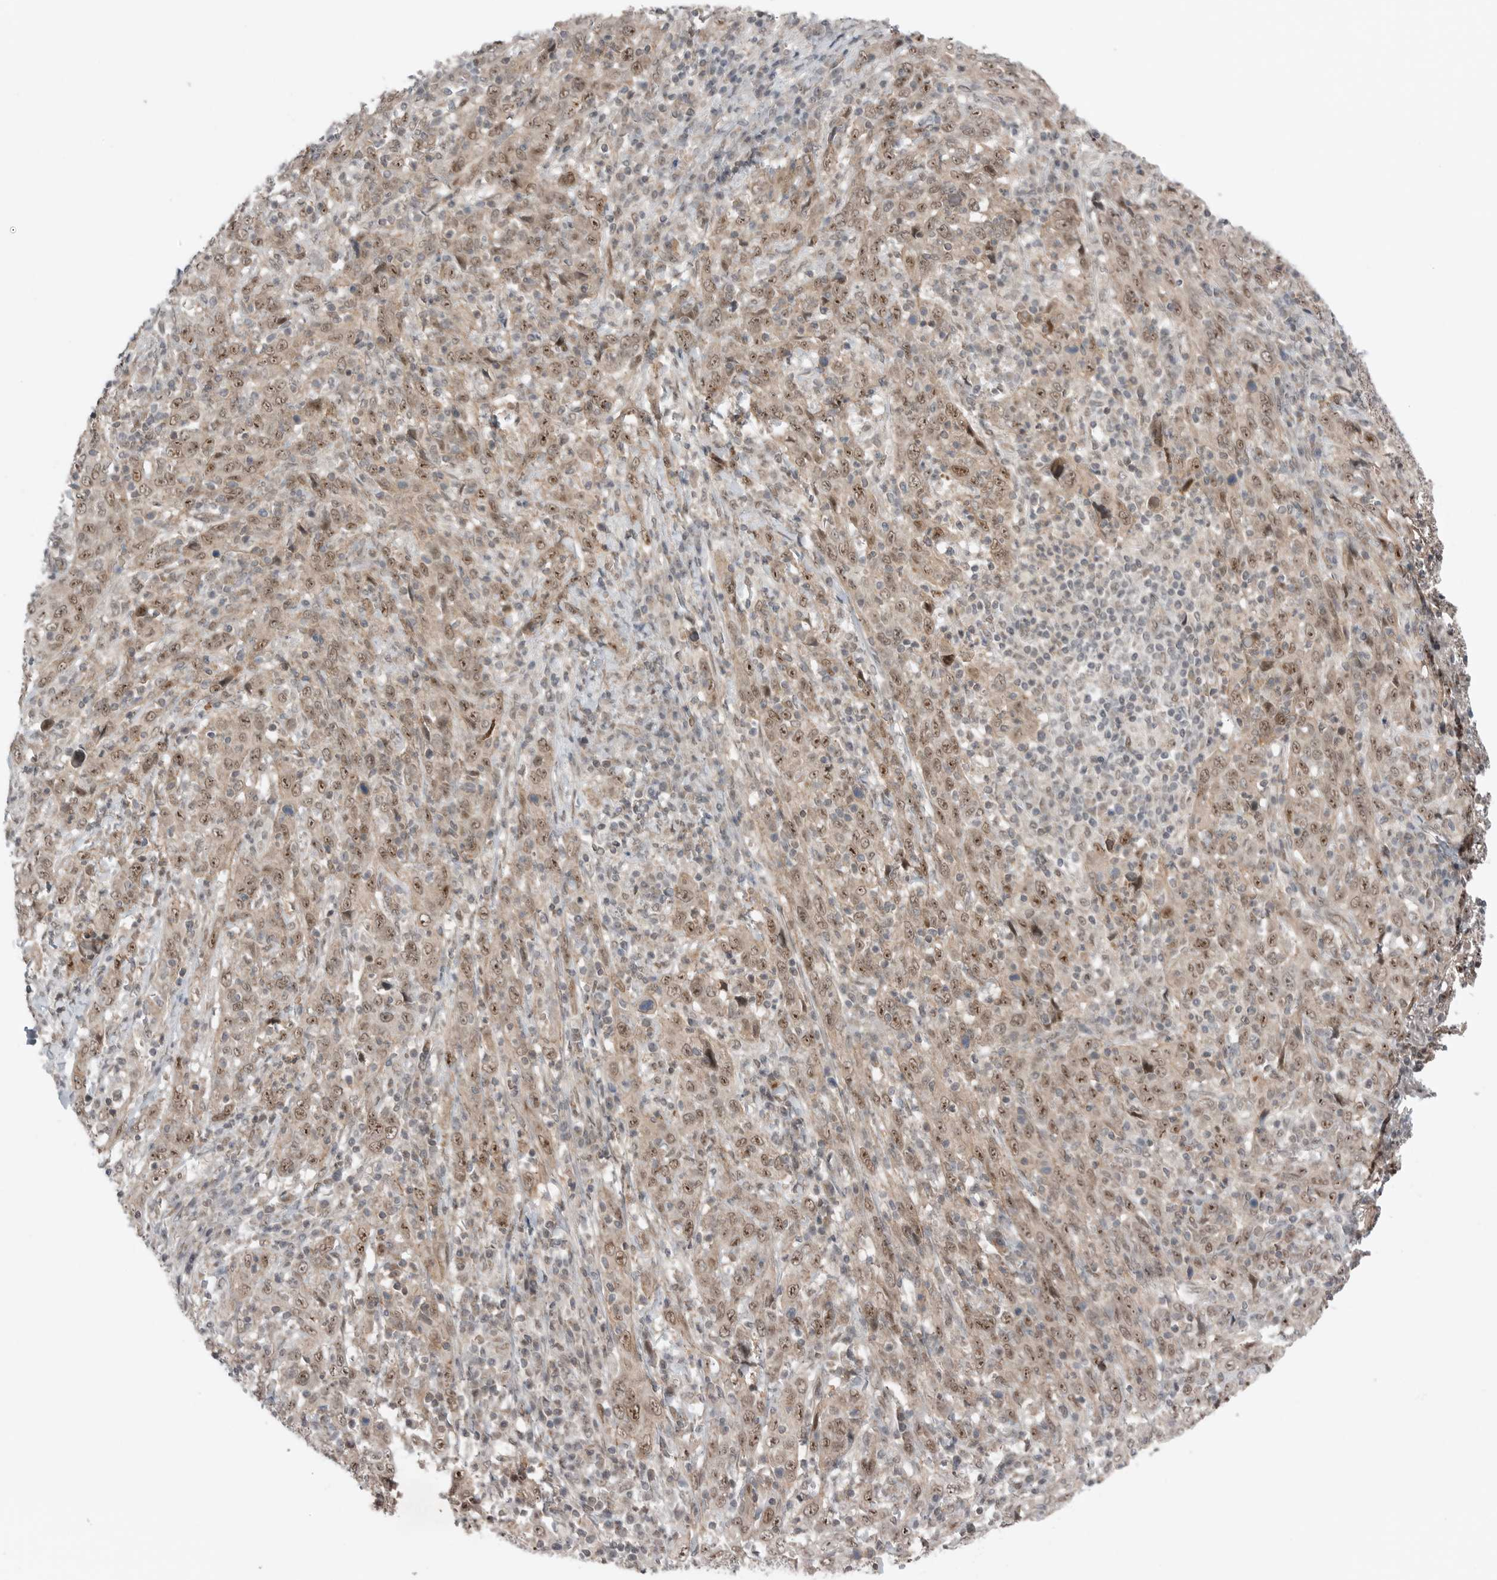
{"staining": {"intensity": "moderate", "quantity": ">75%", "location": "cytoplasmic/membranous,nuclear"}, "tissue": "cervical cancer", "cell_type": "Tumor cells", "image_type": "cancer", "snomed": [{"axis": "morphology", "description": "Squamous cell carcinoma, NOS"}, {"axis": "topography", "description": "Cervix"}], "caption": "A brown stain labels moderate cytoplasmic/membranous and nuclear positivity of a protein in human cervical cancer tumor cells. (IHC, brightfield microscopy, high magnification).", "gene": "NTAQ1", "patient": {"sex": "female", "age": 46}}